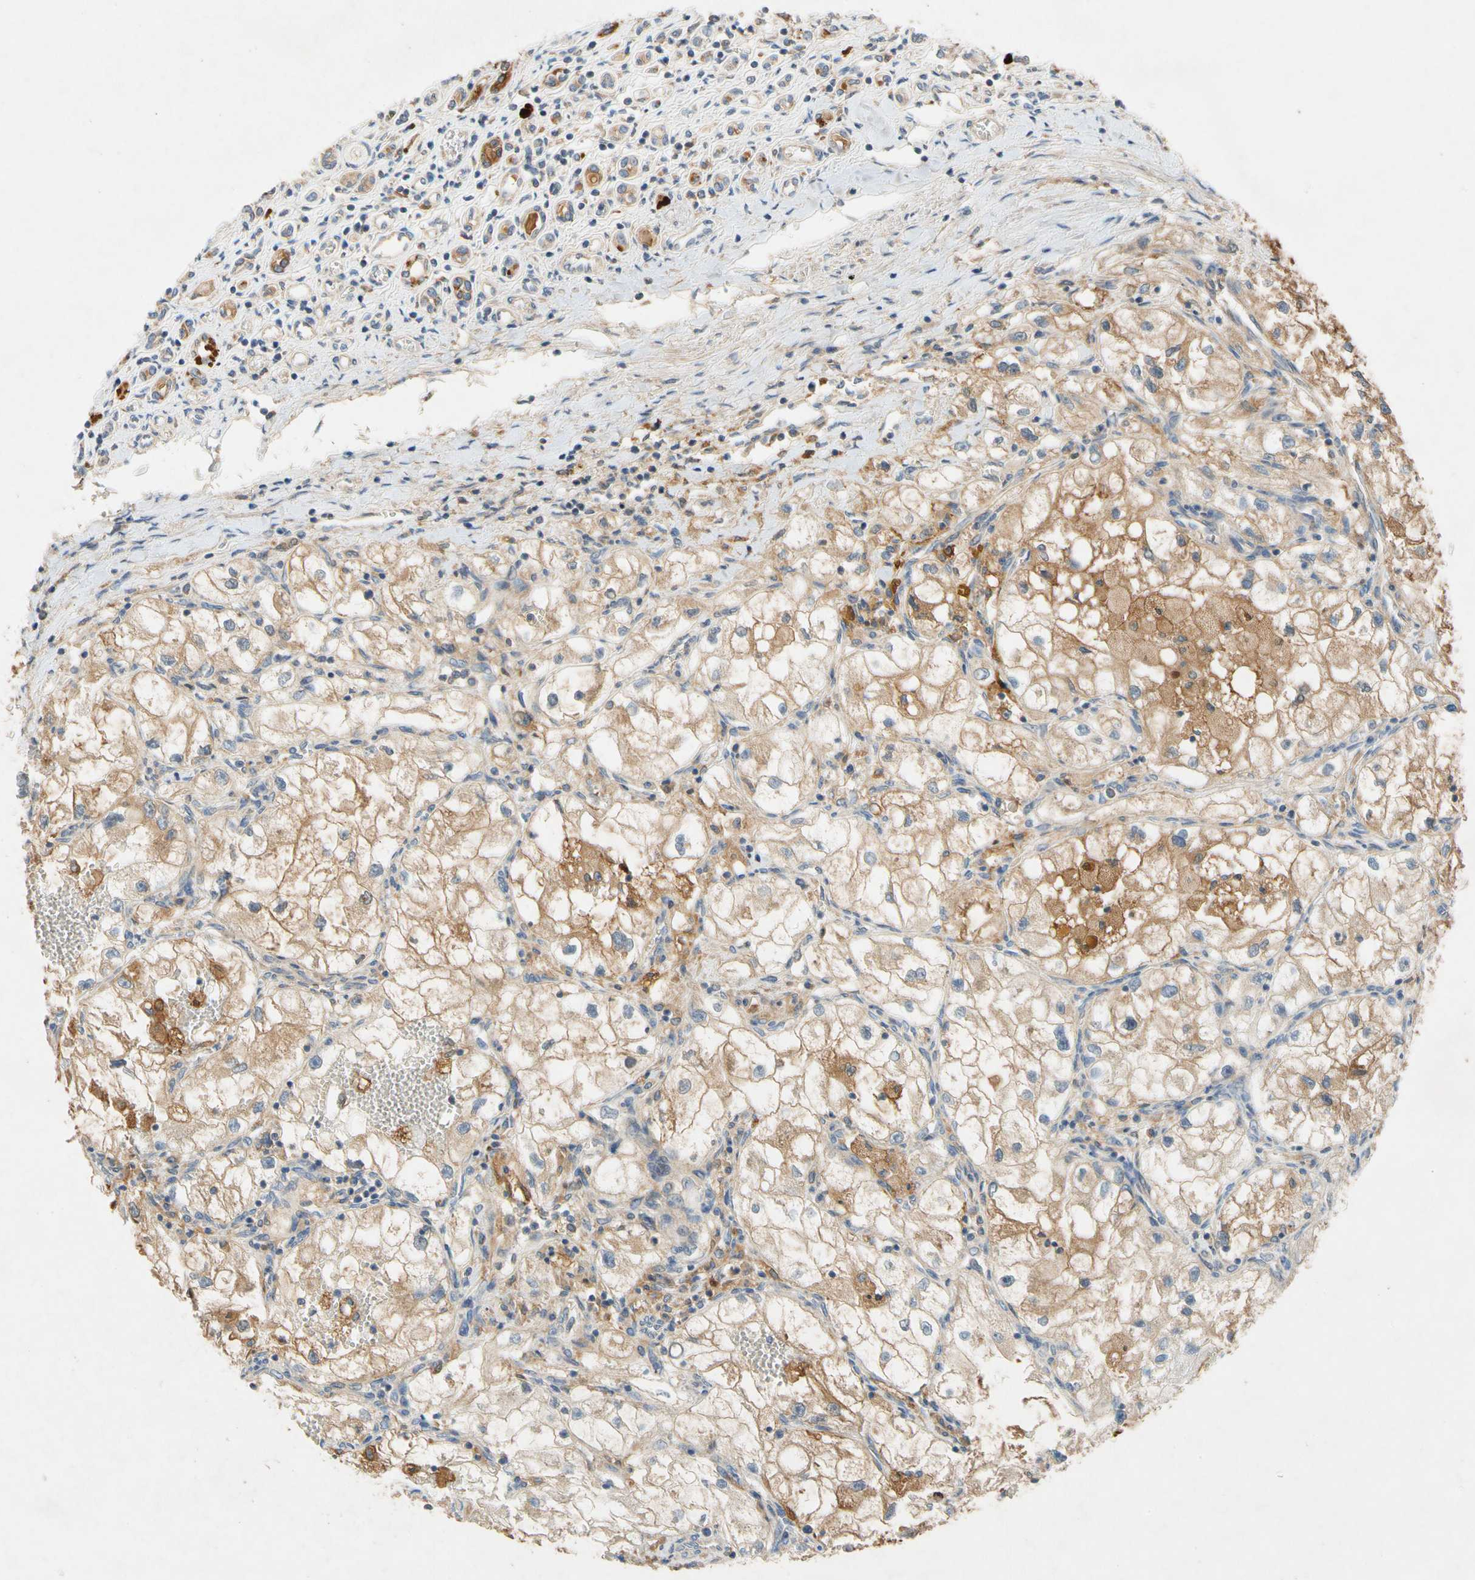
{"staining": {"intensity": "weak", "quantity": "25%-75%", "location": "cytoplasmic/membranous"}, "tissue": "renal cancer", "cell_type": "Tumor cells", "image_type": "cancer", "snomed": [{"axis": "morphology", "description": "Adenocarcinoma, NOS"}, {"axis": "topography", "description": "Kidney"}], "caption": "The micrograph demonstrates a brown stain indicating the presence of a protein in the cytoplasmic/membranous of tumor cells in renal cancer (adenocarcinoma).", "gene": "USP46", "patient": {"sex": "female", "age": 70}}